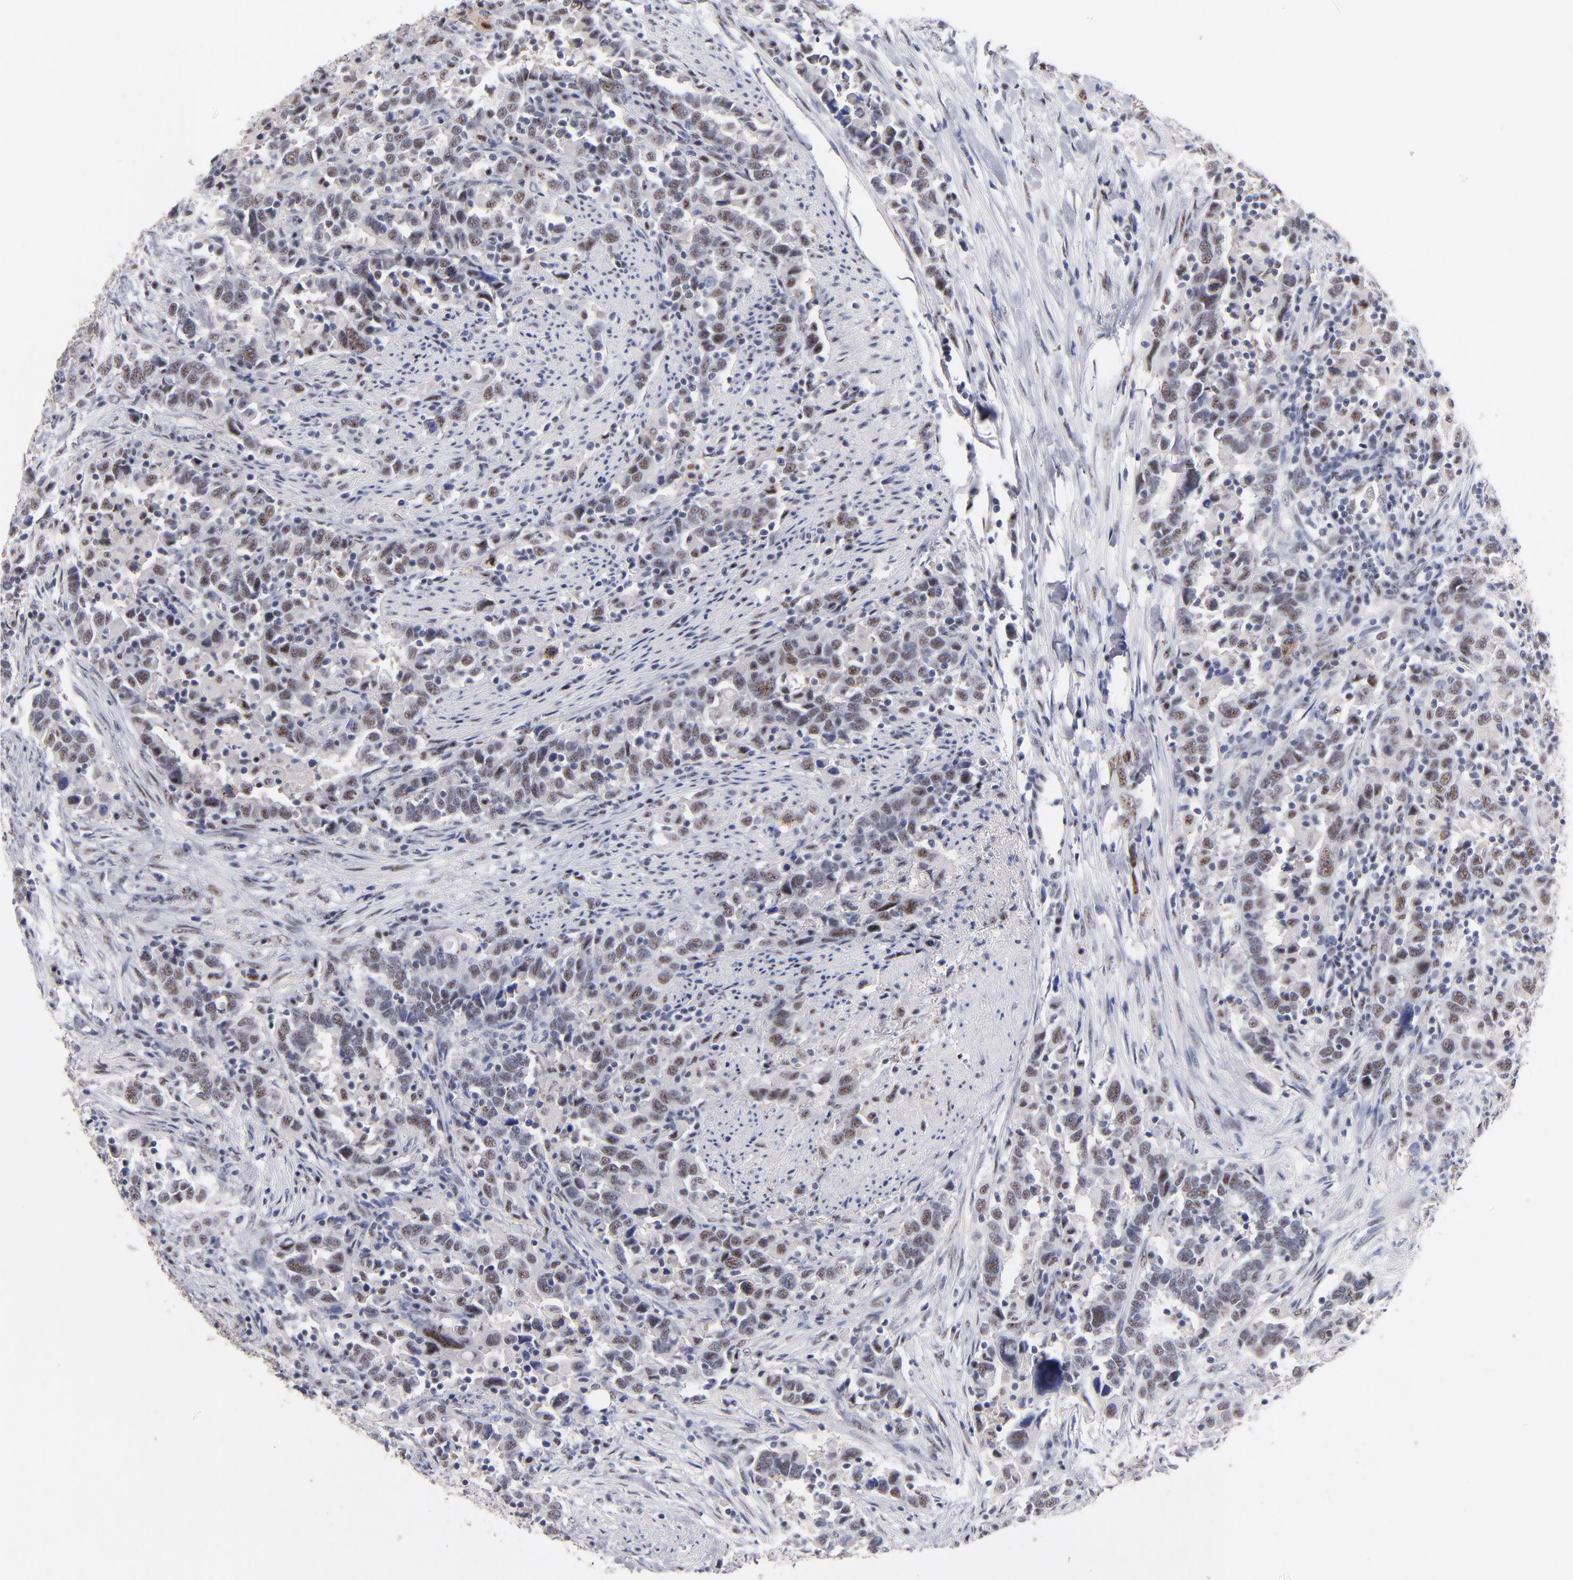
{"staining": {"intensity": "moderate", "quantity": "25%-75%", "location": "nuclear"}, "tissue": "urothelial cancer", "cell_type": "Tumor cells", "image_type": "cancer", "snomed": [{"axis": "morphology", "description": "Urothelial carcinoma, High grade"}, {"axis": "topography", "description": "Urinary bladder"}], "caption": "Protein staining of urothelial cancer tissue displays moderate nuclear staining in approximately 25%-75% of tumor cells.", "gene": "RAF1", "patient": {"sex": "male", "age": 61}}